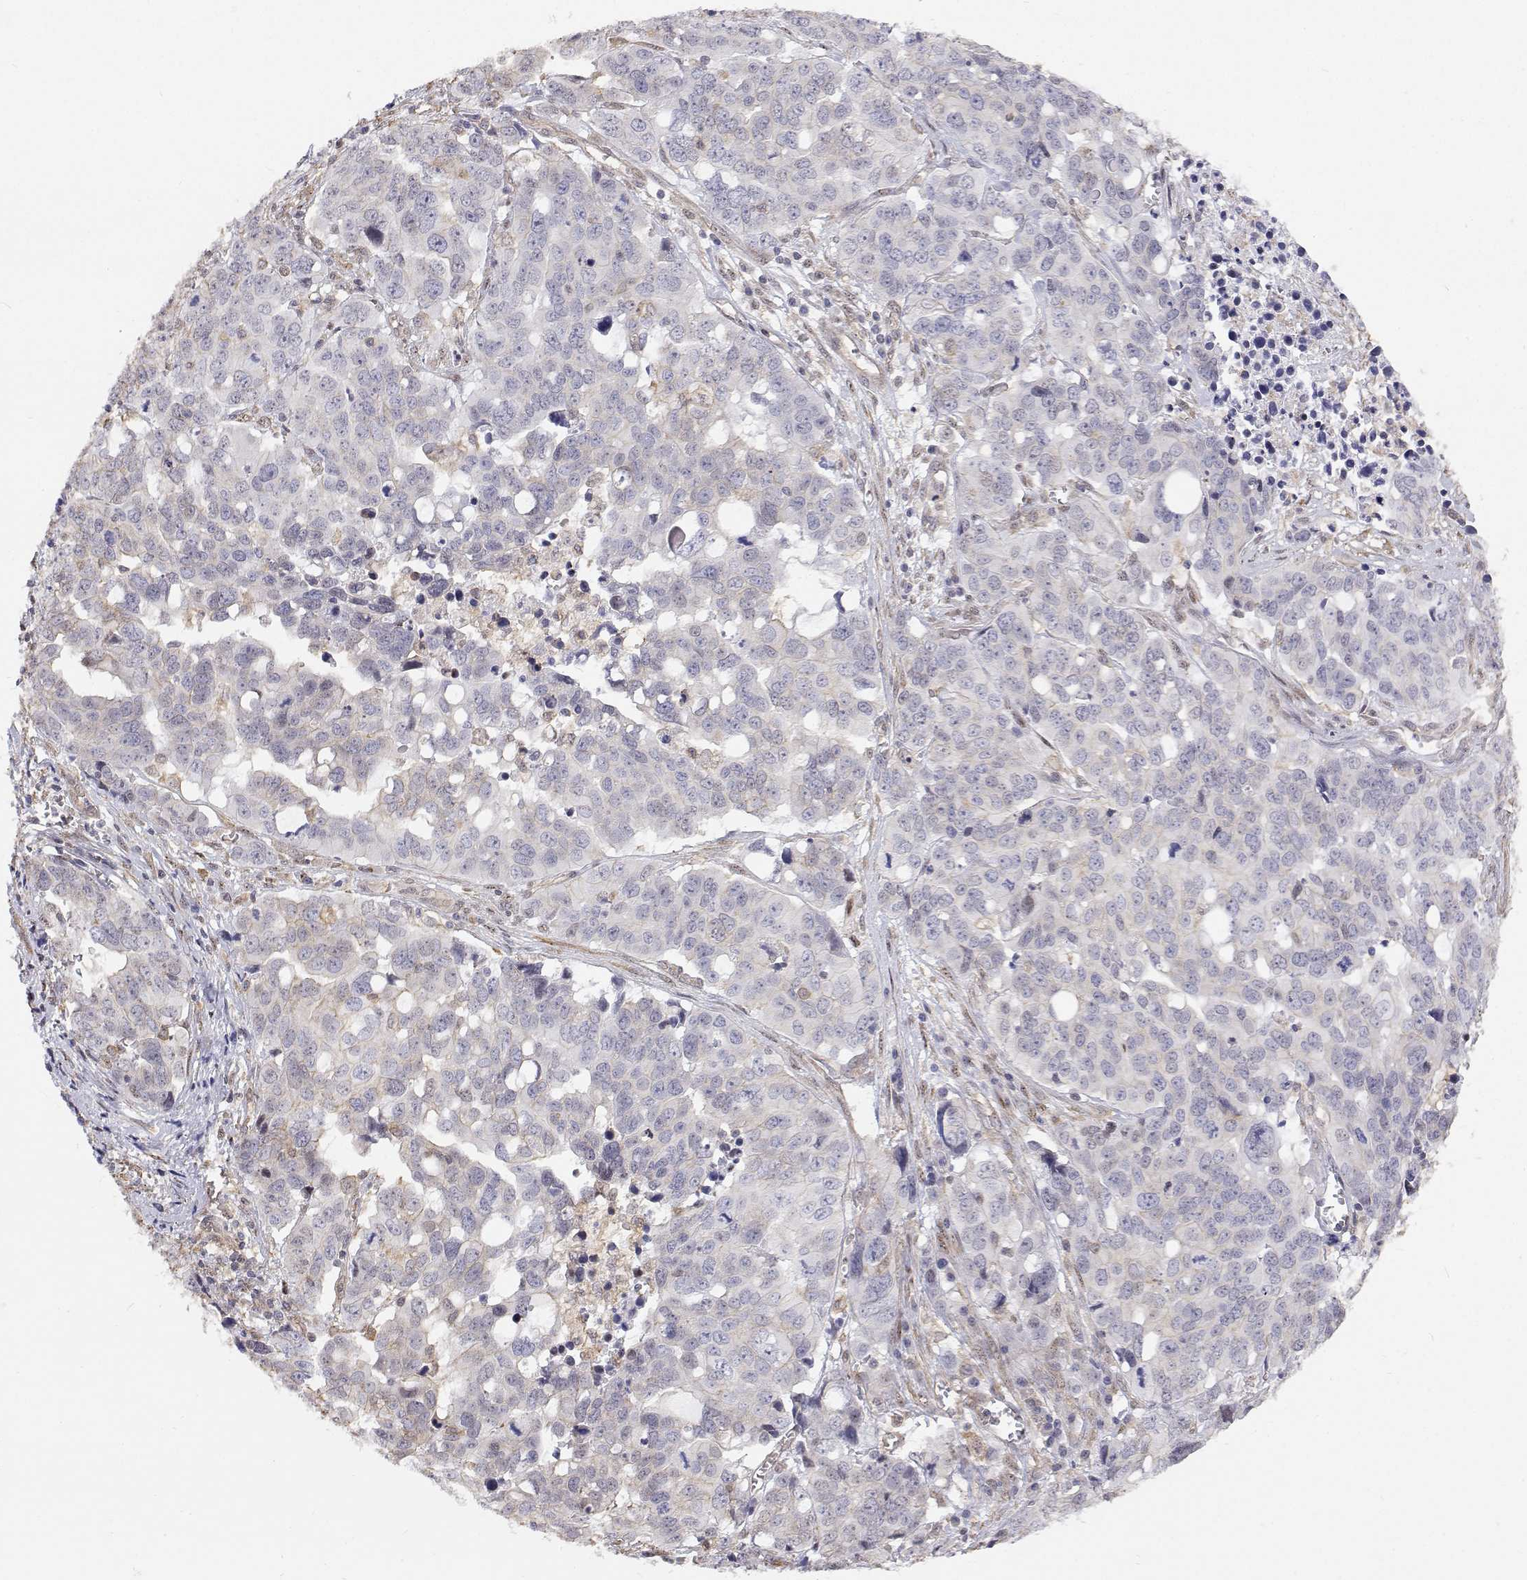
{"staining": {"intensity": "negative", "quantity": "none", "location": "none"}, "tissue": "ovarian cancer", "cell_type": "Tumor cells", "image_type": "cancer", "snomed": [{"axis": "morphology", "description": "Carcinoma, endometroid"}, {"axis": "topography", "description": "Ovary"}], "caption": "Immunohistochemistry (IHC) of ovarian cancer exhibits no positivity in tumor cells. (DAB IHC with hematoxylin counter stain).", "gene": "GSDMA", "patient": {"sex": "female", "age": 78}}